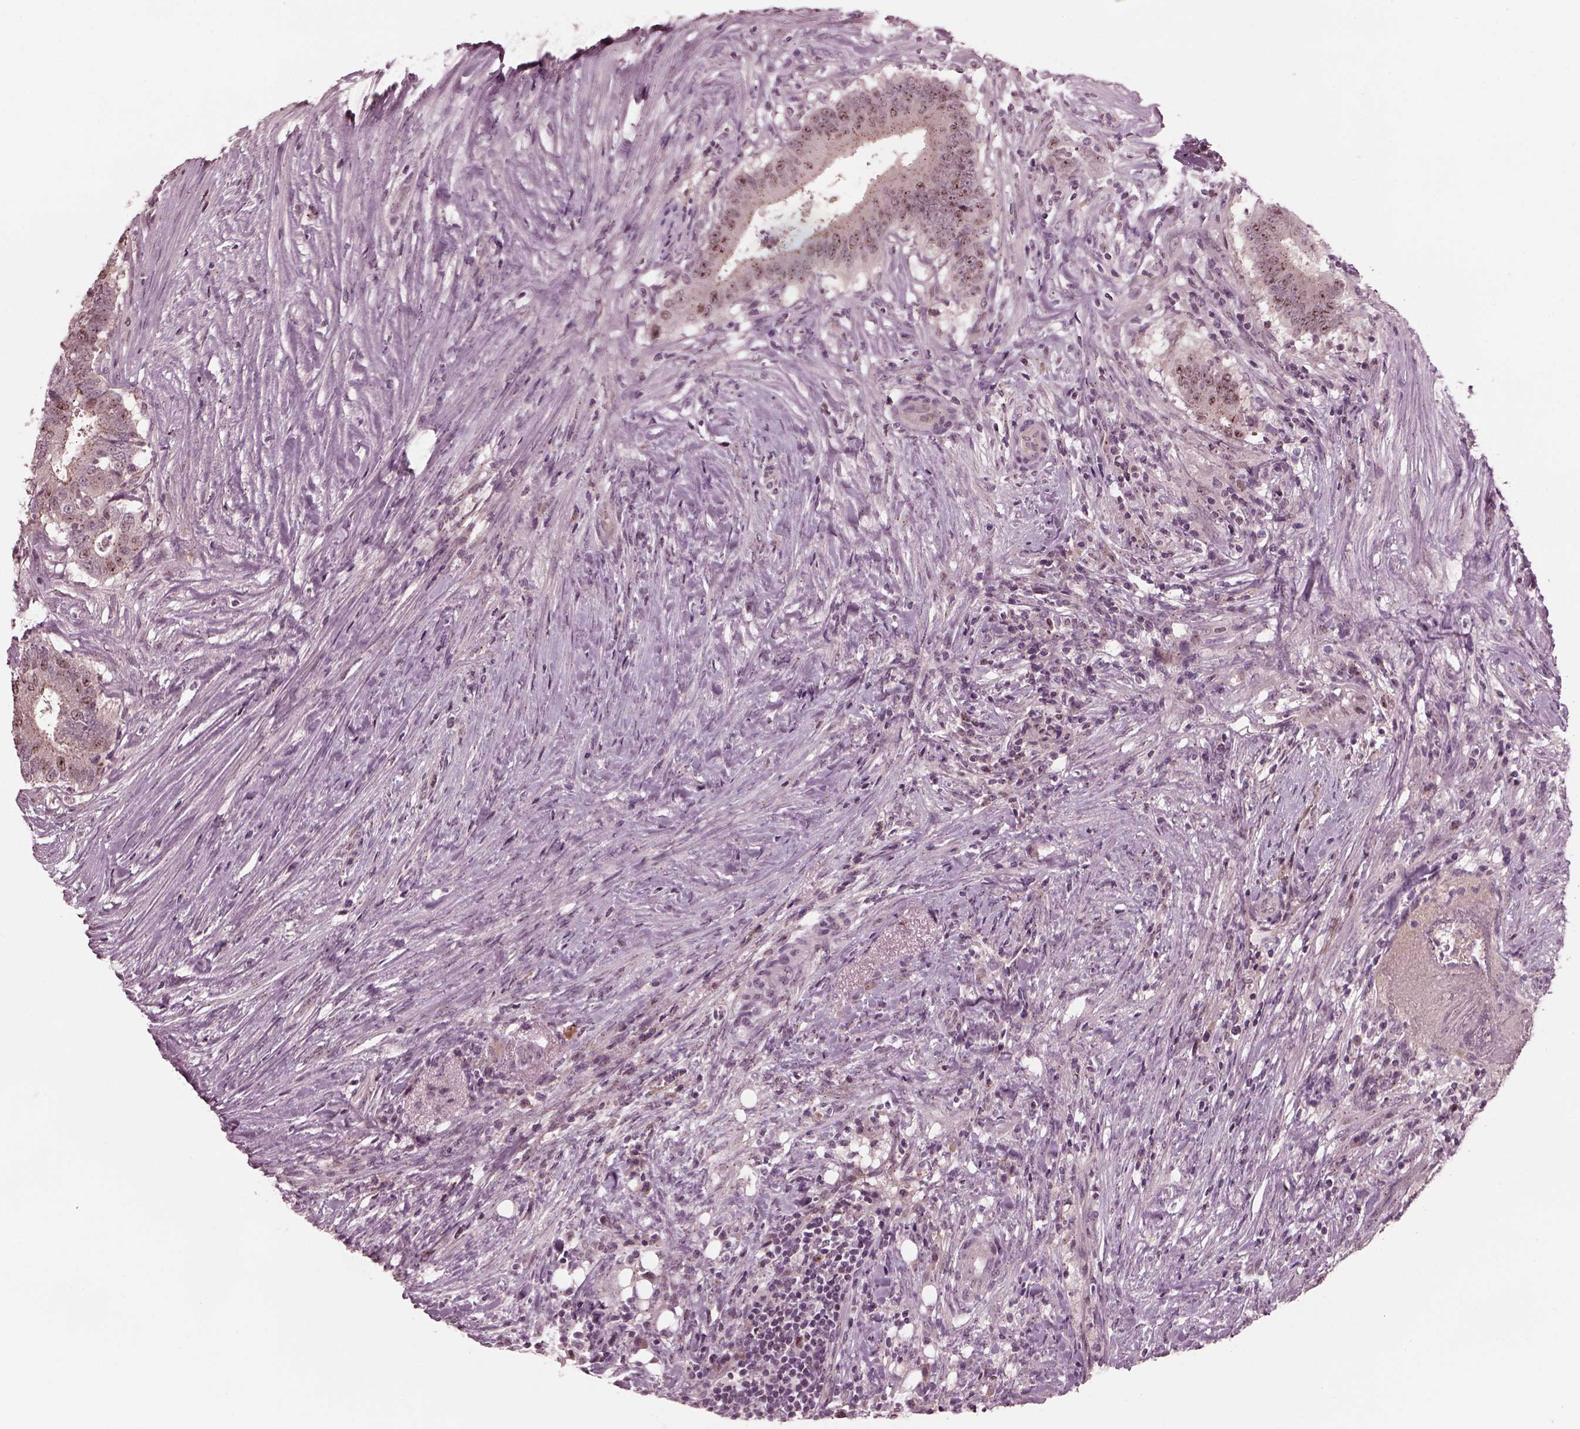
{"staining": {"intensity": "weak", "quantity": "<25%", "location": "cytoplasmic/membranous"}, "tissue": "colorectal cancer", "cell_type": "Tumor cells", "image_type": "cancer", "snomed": [{"axis": "morphology", "description": "Adenocarcinoma, NOS"}, {"axis": "topography", "description": "Colon"}], "caption": "There is no significant staining in tumor cells of colorectal cancer.", "gene": "SAXO1", "patient": {"sex": "female", "age": 43}}